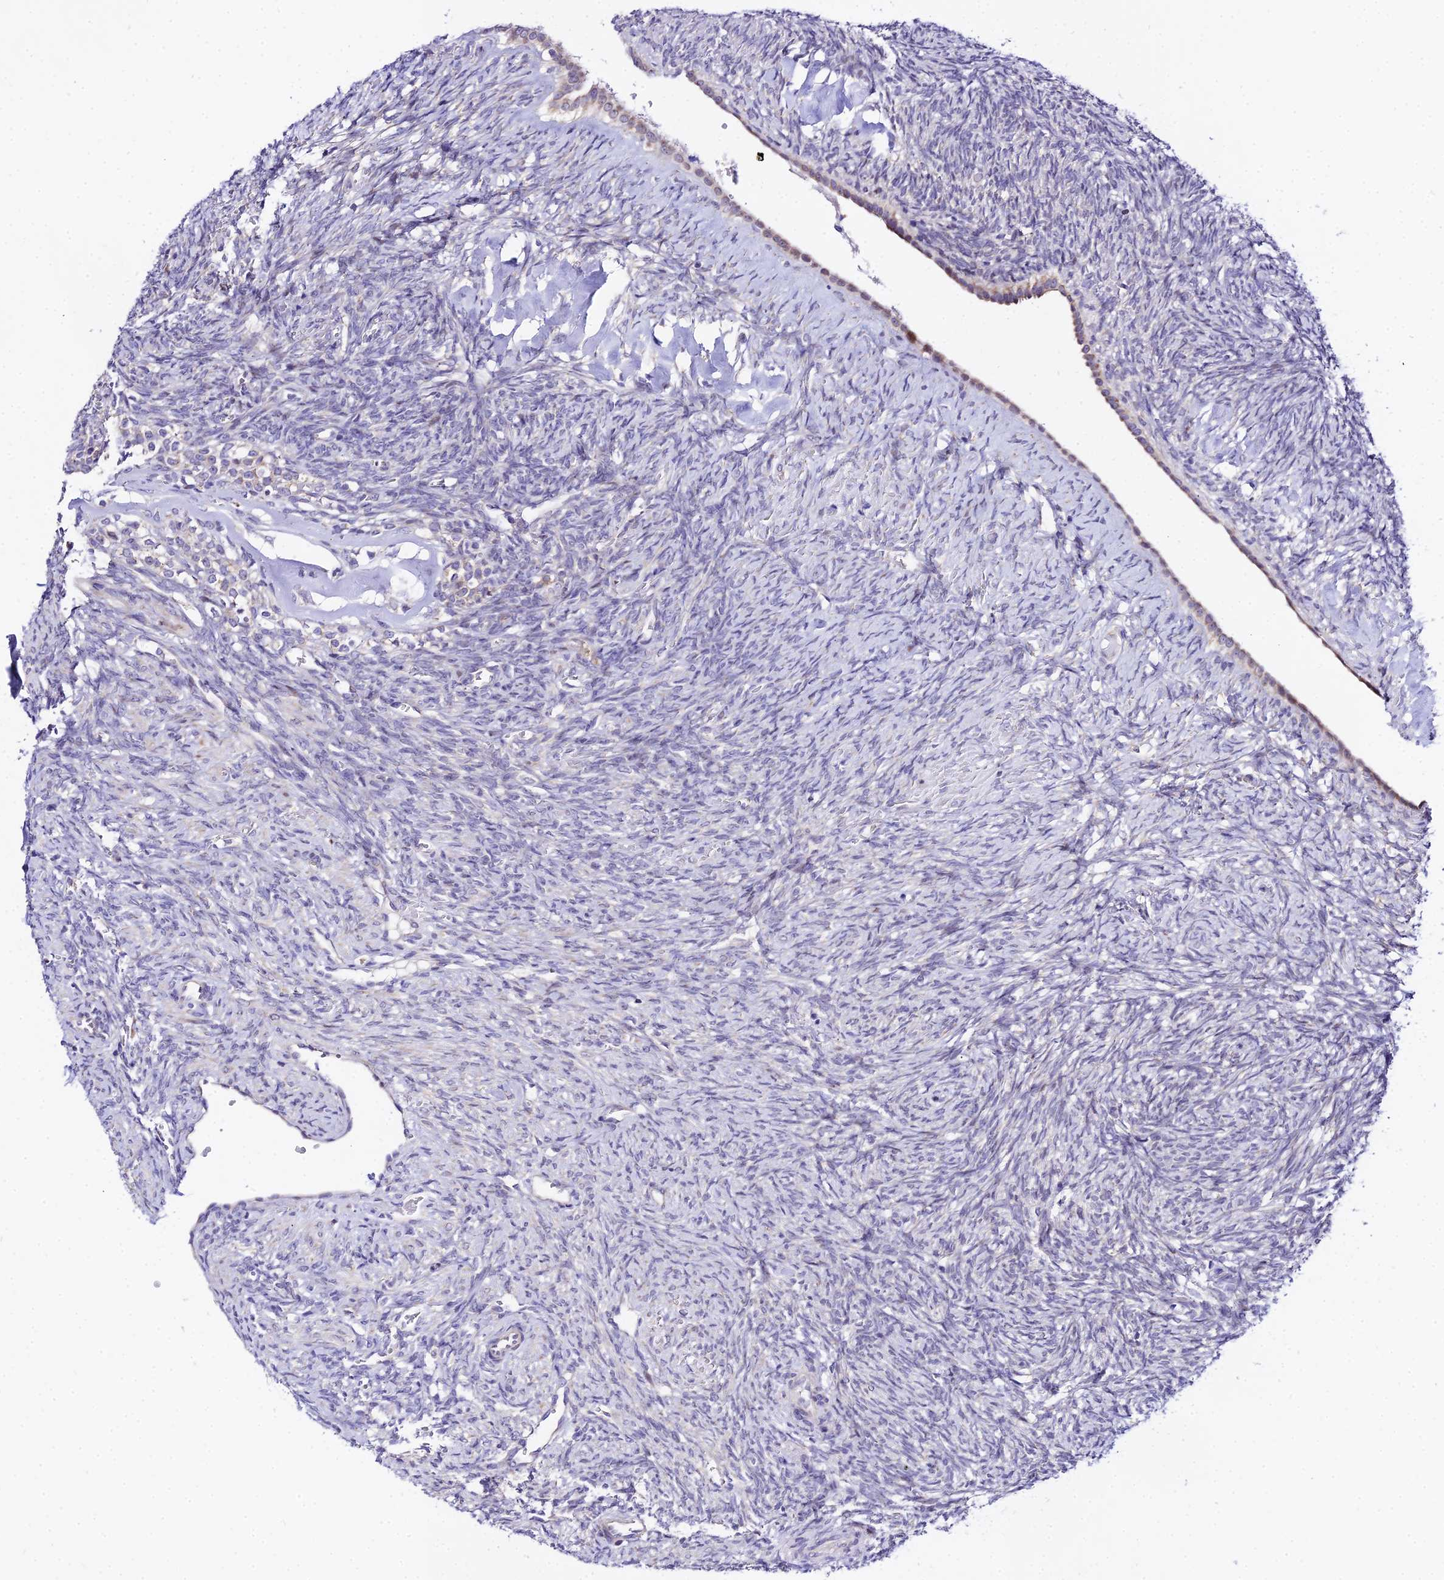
{"staining": {"intensity": "negative", "quantity": "none", "location": "none"}, "tissue": "ovary", "cell_type": "Ovarian stroma cells", "image_type": "normal", "snomed": [{"axis": "morphology", "description": "Normal tissue, NOS"}, {"axis": "topography", "description": "Ovary"}], "caption": "The photomicrograph exhibits no significant staining in ovarian stroma cells of ovary. Brightfield microscopy of immunohistochemistry stained with DAB (brown) and hematoxylin (blue), captured at high magnification.", "gene": "ATP5PB", "patient": {"sex": "female", "age": 41}}